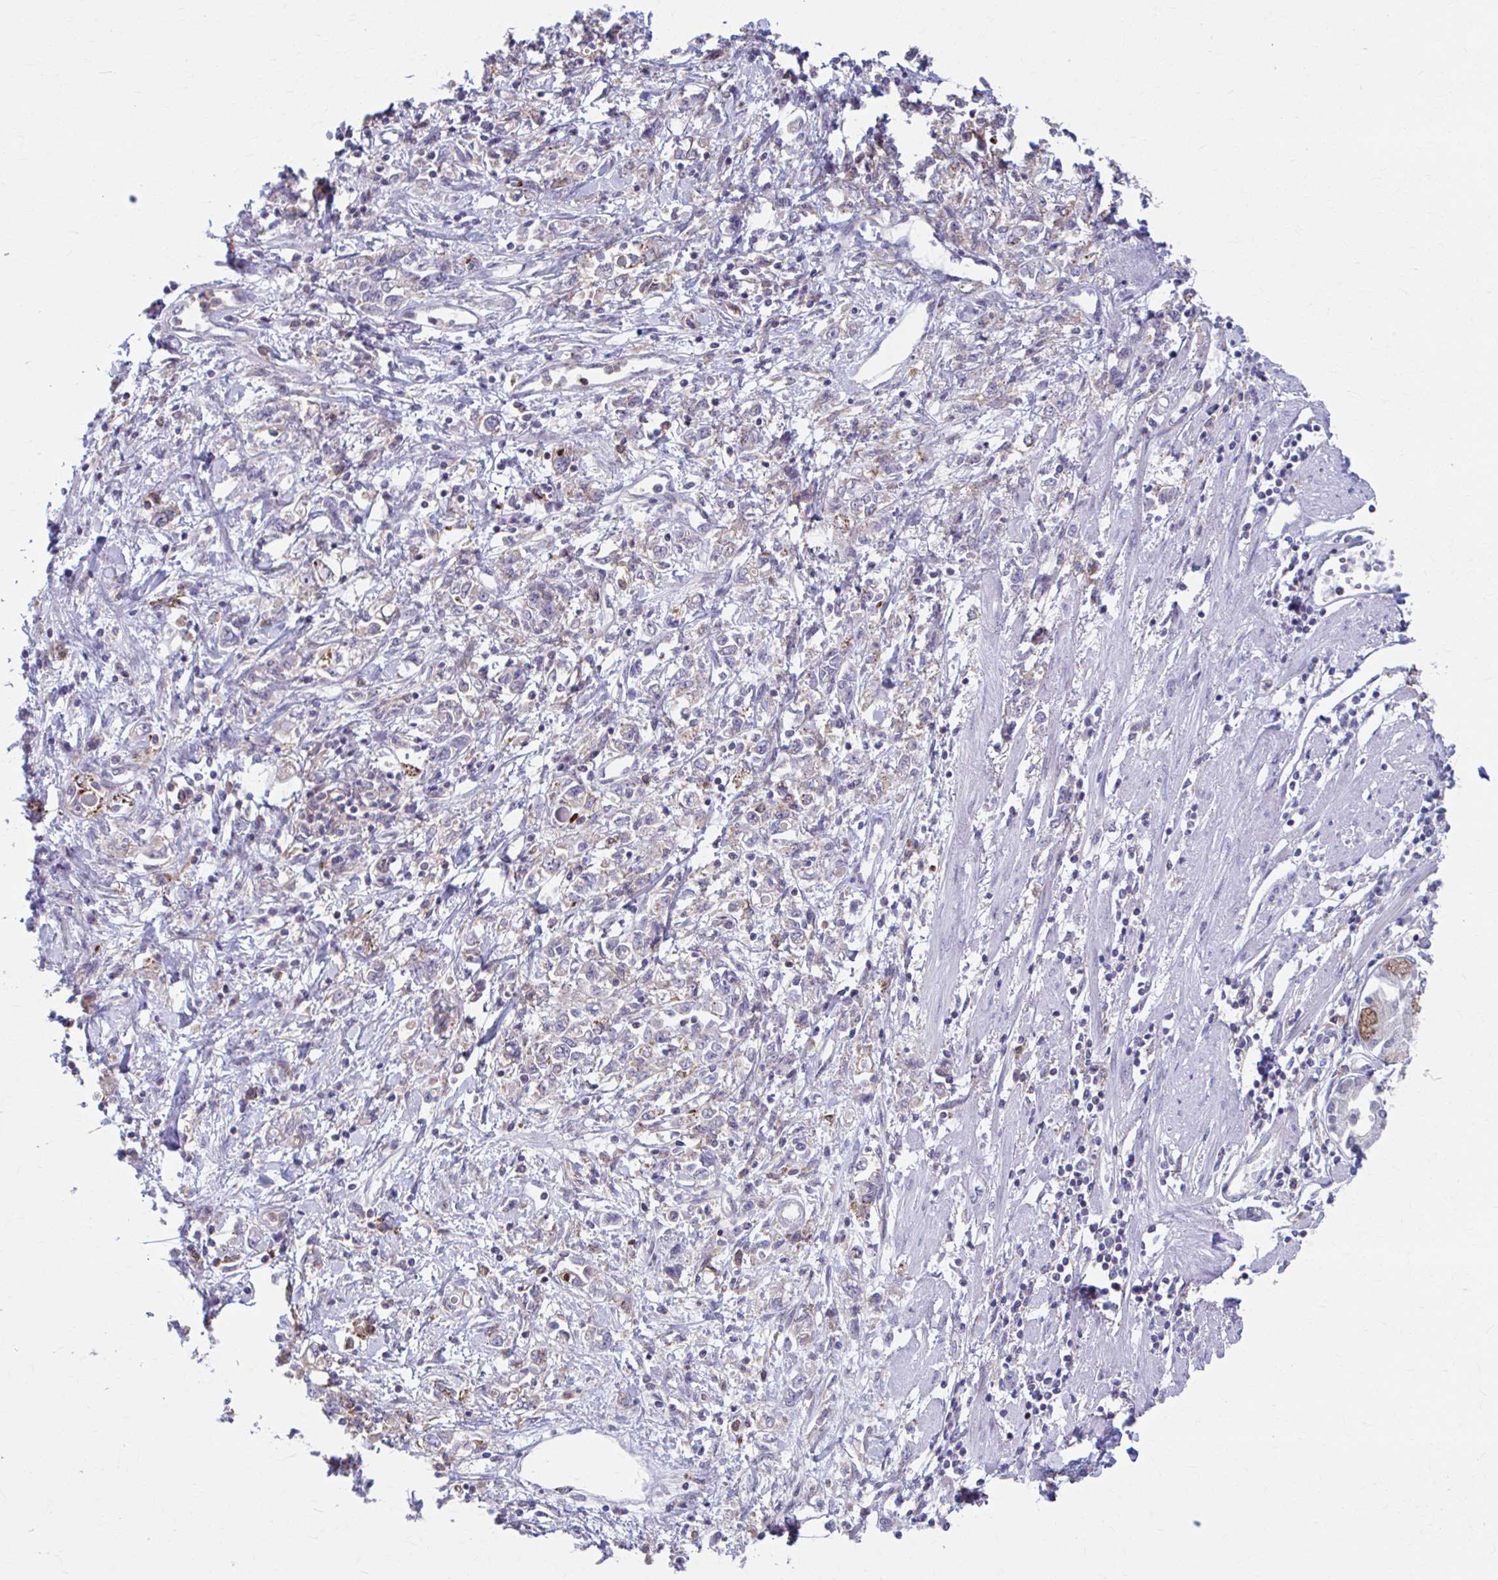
{"staining": {"intensity": "negative", "quantity": "none", "location": "none"}, "tissue": "stomach cancer", "cell_type": "Tumor cells", "image_type": "cancer", "snomed": [{"axis": "morphology", "description": "Adenocarcinoma, NOS"}, {"axis": "topography", "description": "Stomach"}], "caption": "High power microscopy histopathology image of an immunohistochemistry micrograph of adenocarcinoma (stomach), revealing no significant staining in tumor cells.", "gene": "ADAT3", "patient": {"sex": "female", "age": 76}}